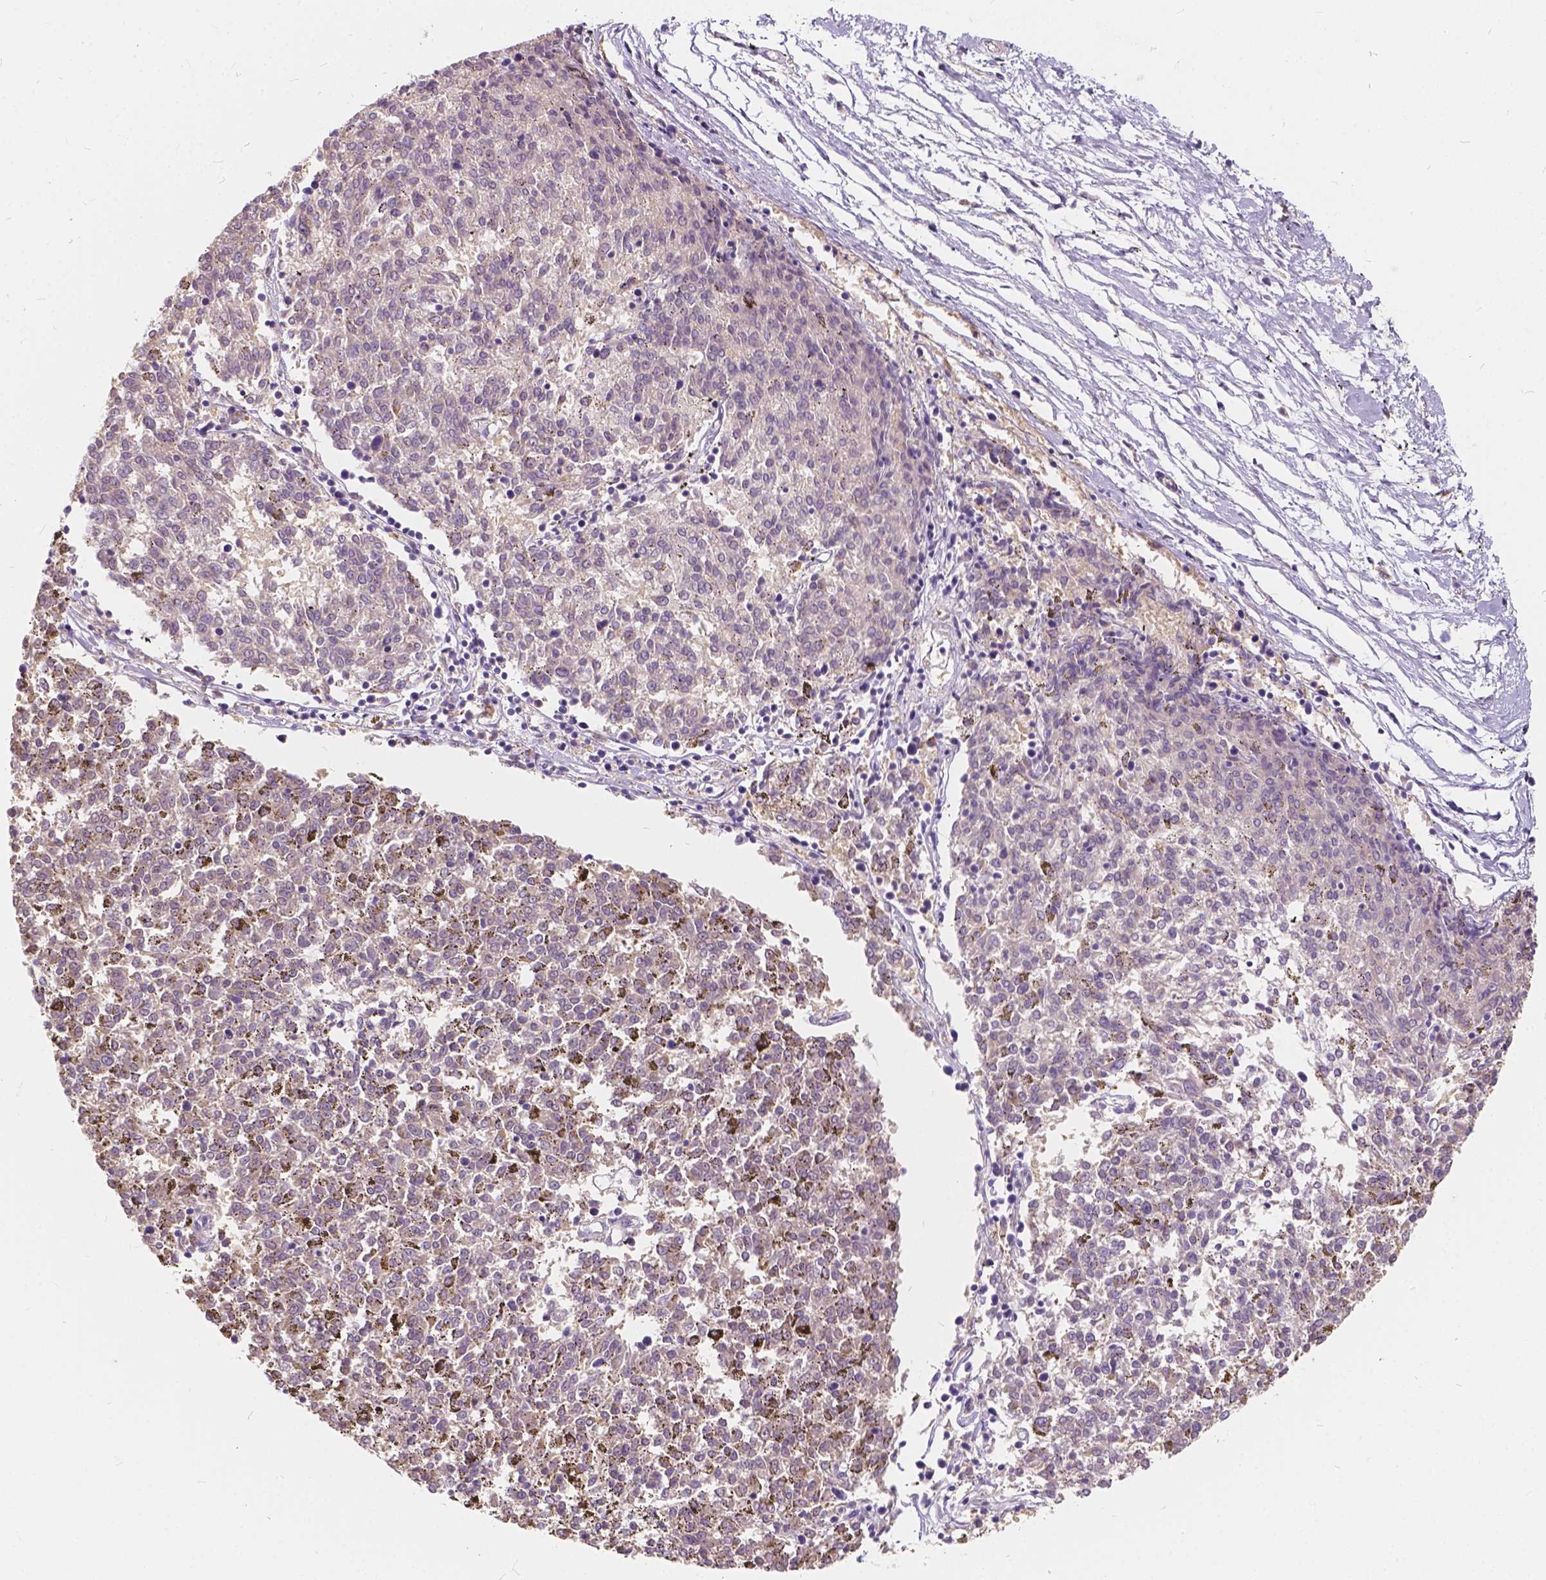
{"staining": {"intensity": "negative", "quantity": "none", "location": "none"}, "tissue": "melanoma", "cell_type": "Tumor cells", "image_type": "cancer", "snomed": [{"axis": "morphology", "description": "Malignant melanoma, NOS"}, {"axis": "topography", "description": "Skin"}], "caption": "Melanoma was stained to show a protein in brown. There is no significant positivity in tumor cells.", "gene": "KIAA0513", "patient": {"sex": "female", "age": 72}}